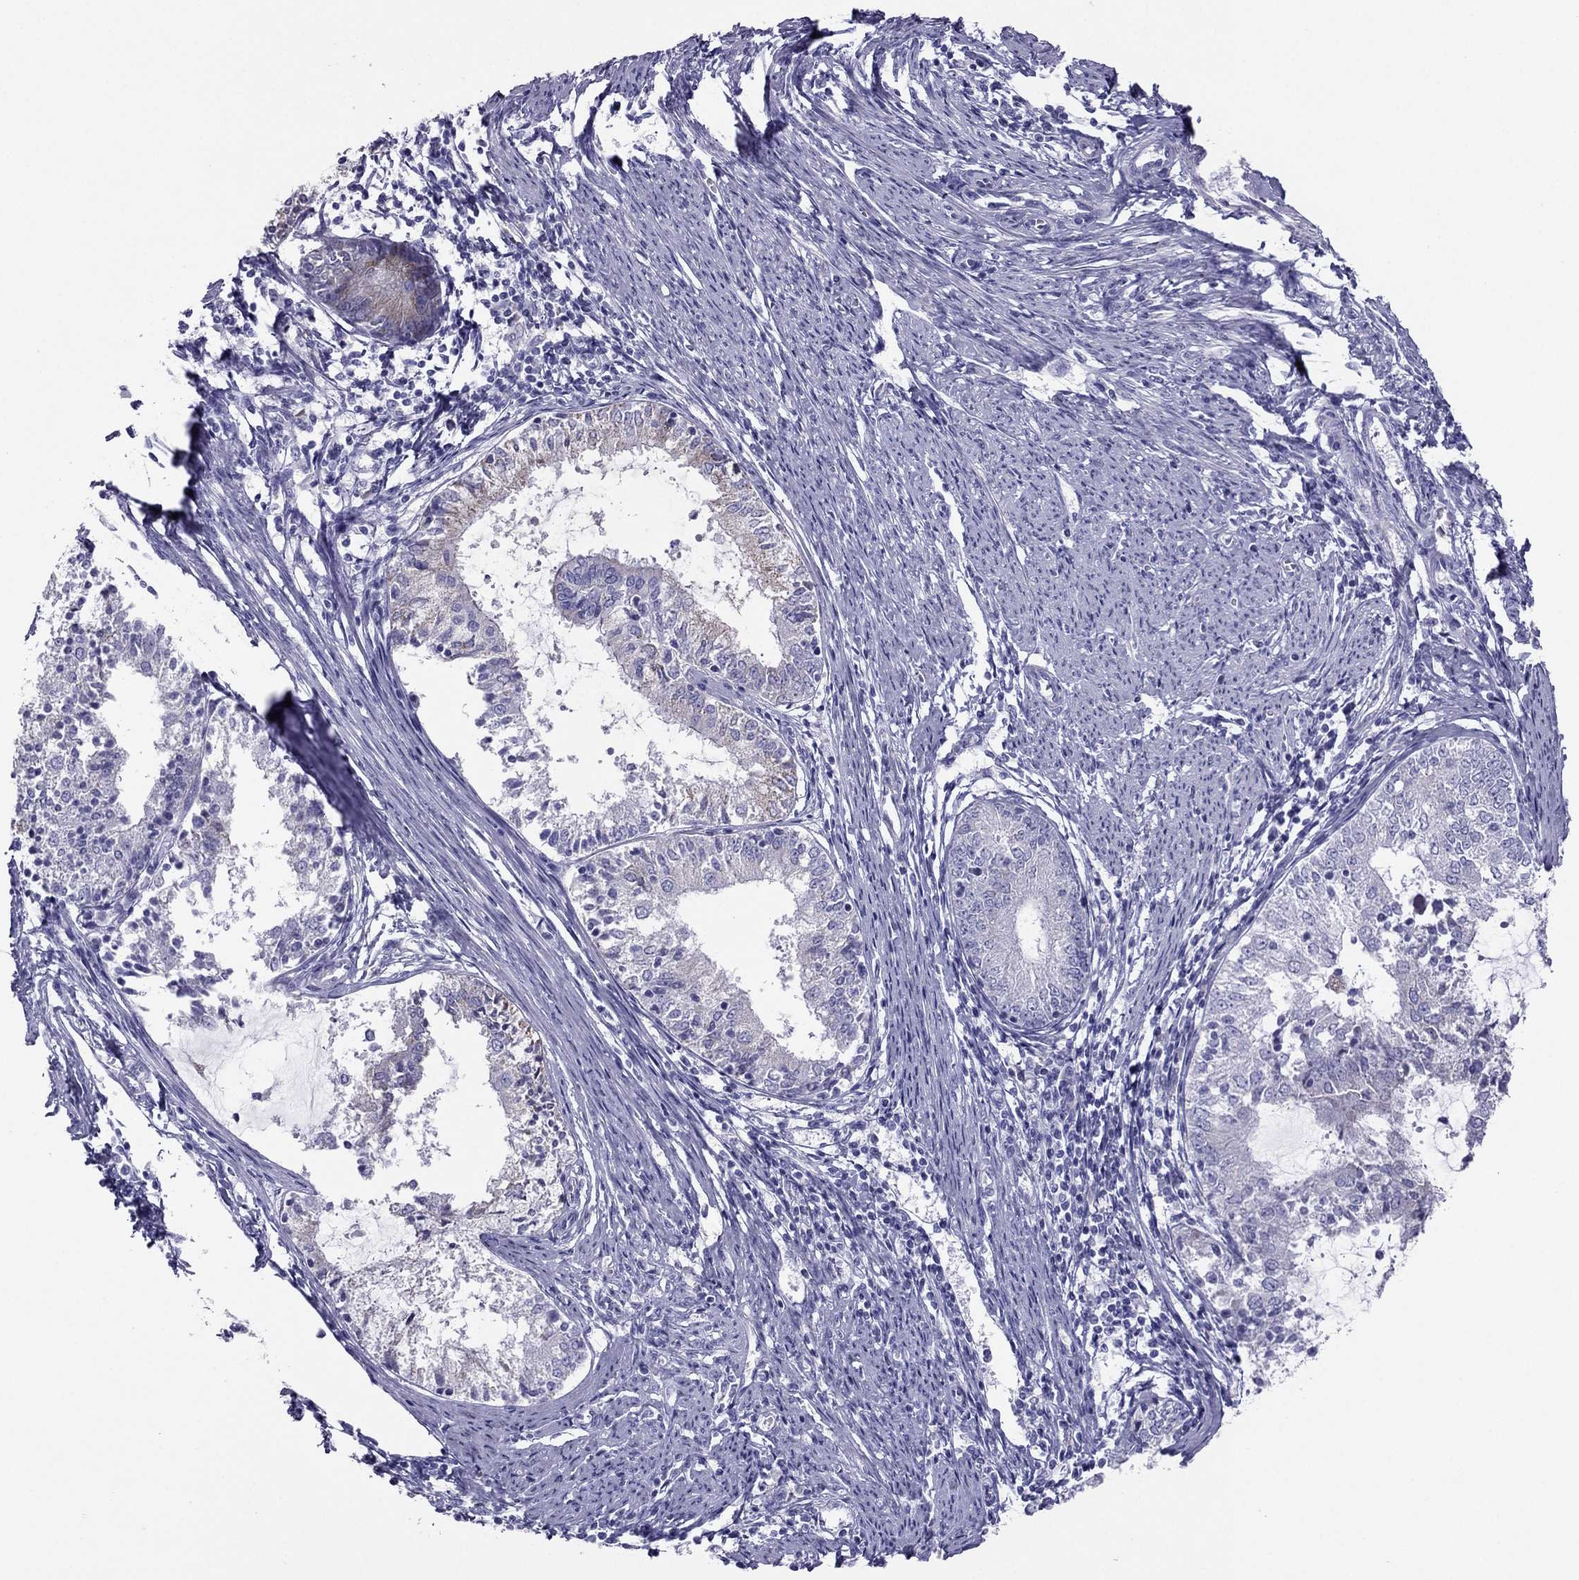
{"staining": {"intensity": "moderate", "quantity": "<25%", "location": "cytoplasmic/membranous"}, "tissue": "endometrial cancer", "cell_type": "Tumor cells", "image_type": "cancer", "snomed": [{"axis": "morphology", "description": "Adenocarcinoma, NOS"}, {"axis": "topography", "description": "Endometrium"}], "caption": "IHC staining of endometrial adenocarcinoma, which shows low levels of moderate cytoplasmic/membranous staining in about <25% of tumor cells indicating moderate cytoplasmic/membranous protein expression. The staining was performed using DAB (3,3'-diaminobenzidine) (brown) for protein detection and nuclei were counterstained in hematoxylin (blue).", "gene": "MAEL", "patient": {"sex": "female", "age": 57}}